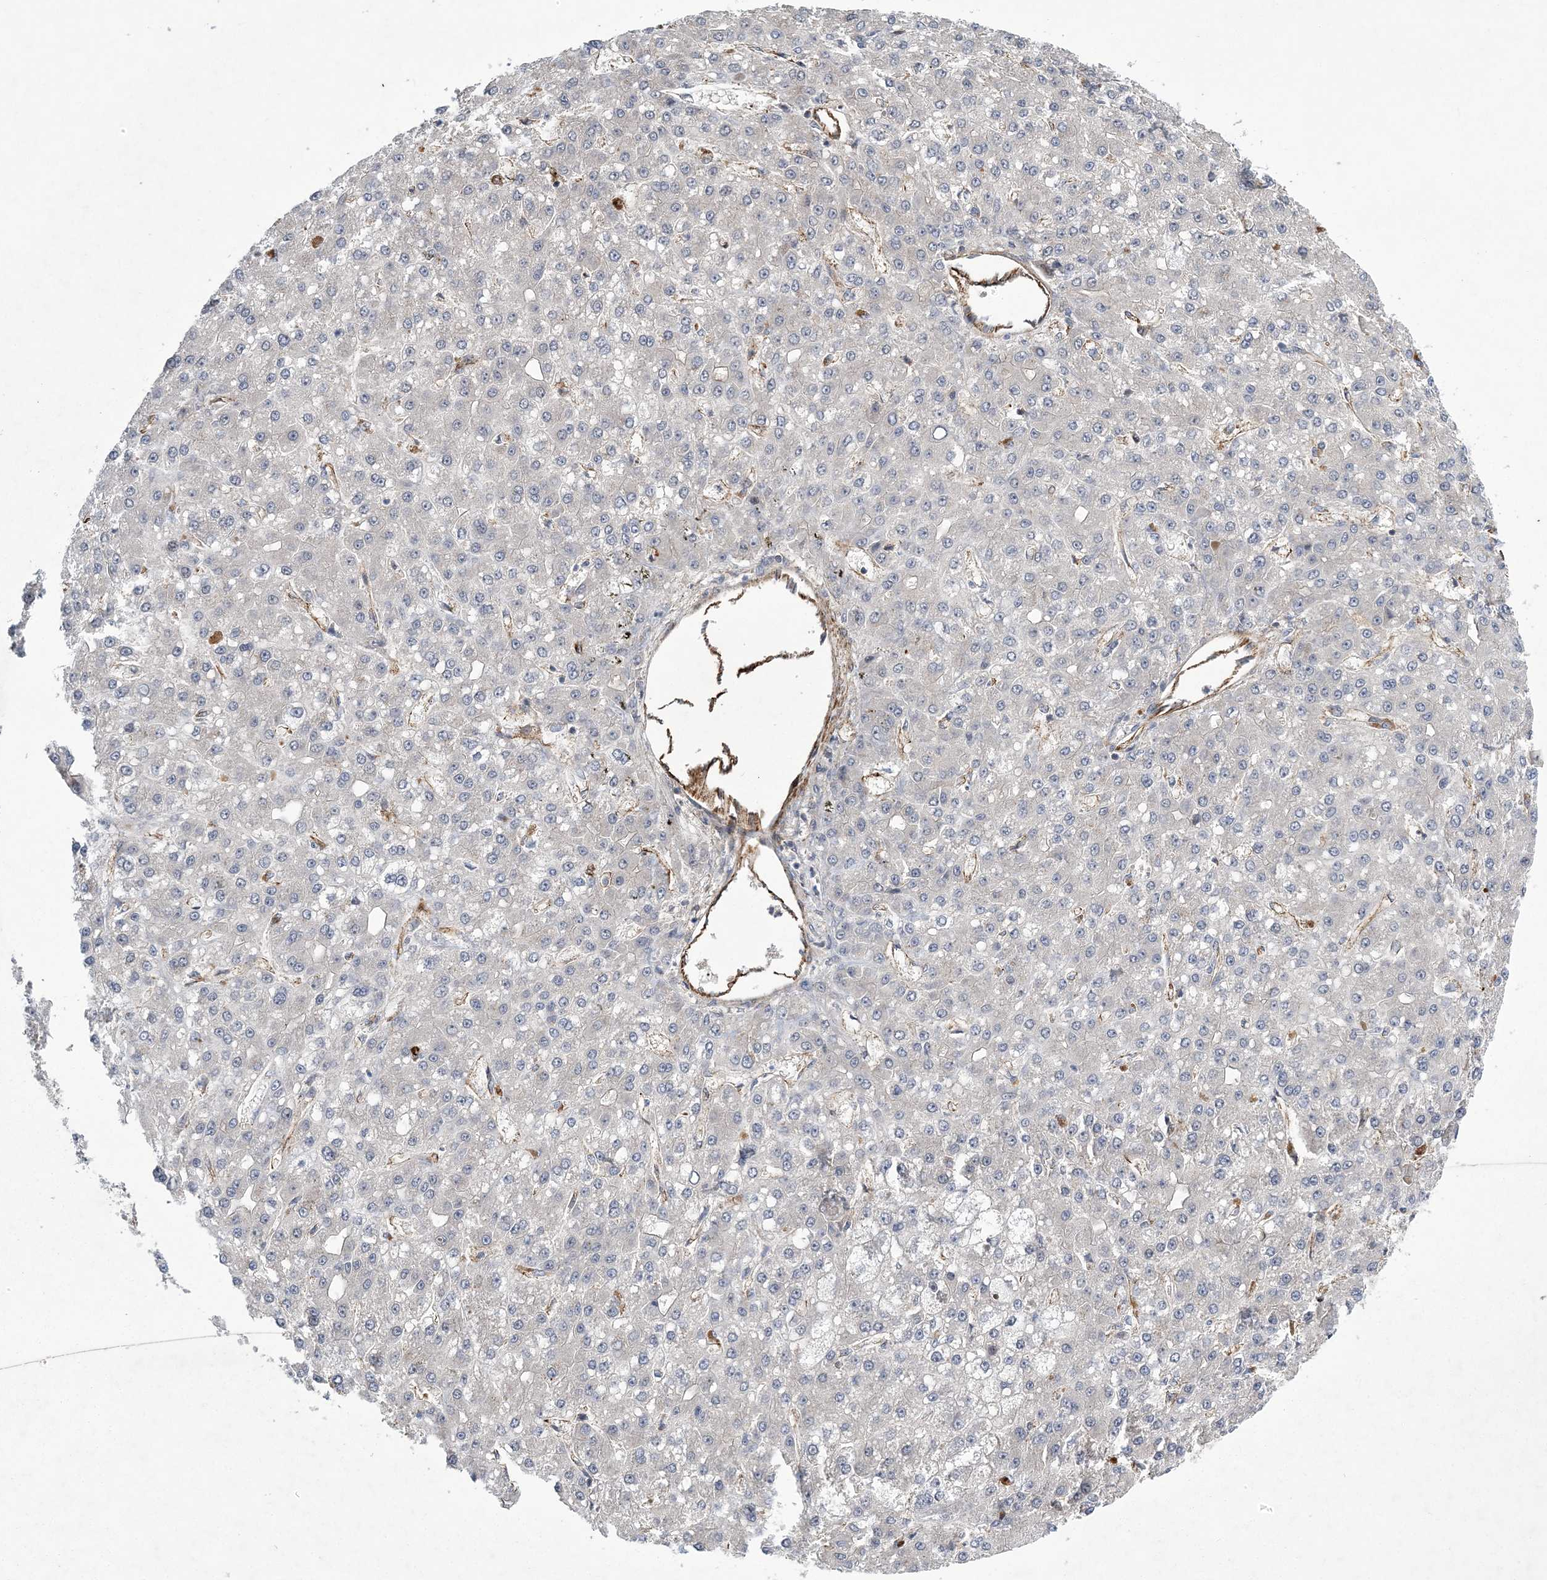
{"staining": {"intensity": "negative", "quantity": "none", "location": "none"}, "tissue": "liver cancer", "cell_type": "Tumor cells", "image_type": "cancer", "snomed": [{"axis": "morphology", "description": "Carcinoma, Hepatocellular, NOS"}, {"axis": "topography", "description": "Liver"}], "caption": "IHC photomicrograph of liver cancer (hepatocellular carcinoma) stained for a protein (brown), which reveals no positivity in tumor cells.", "gene": "CALN1", "patient": {"sex": "male", "age": 67}}